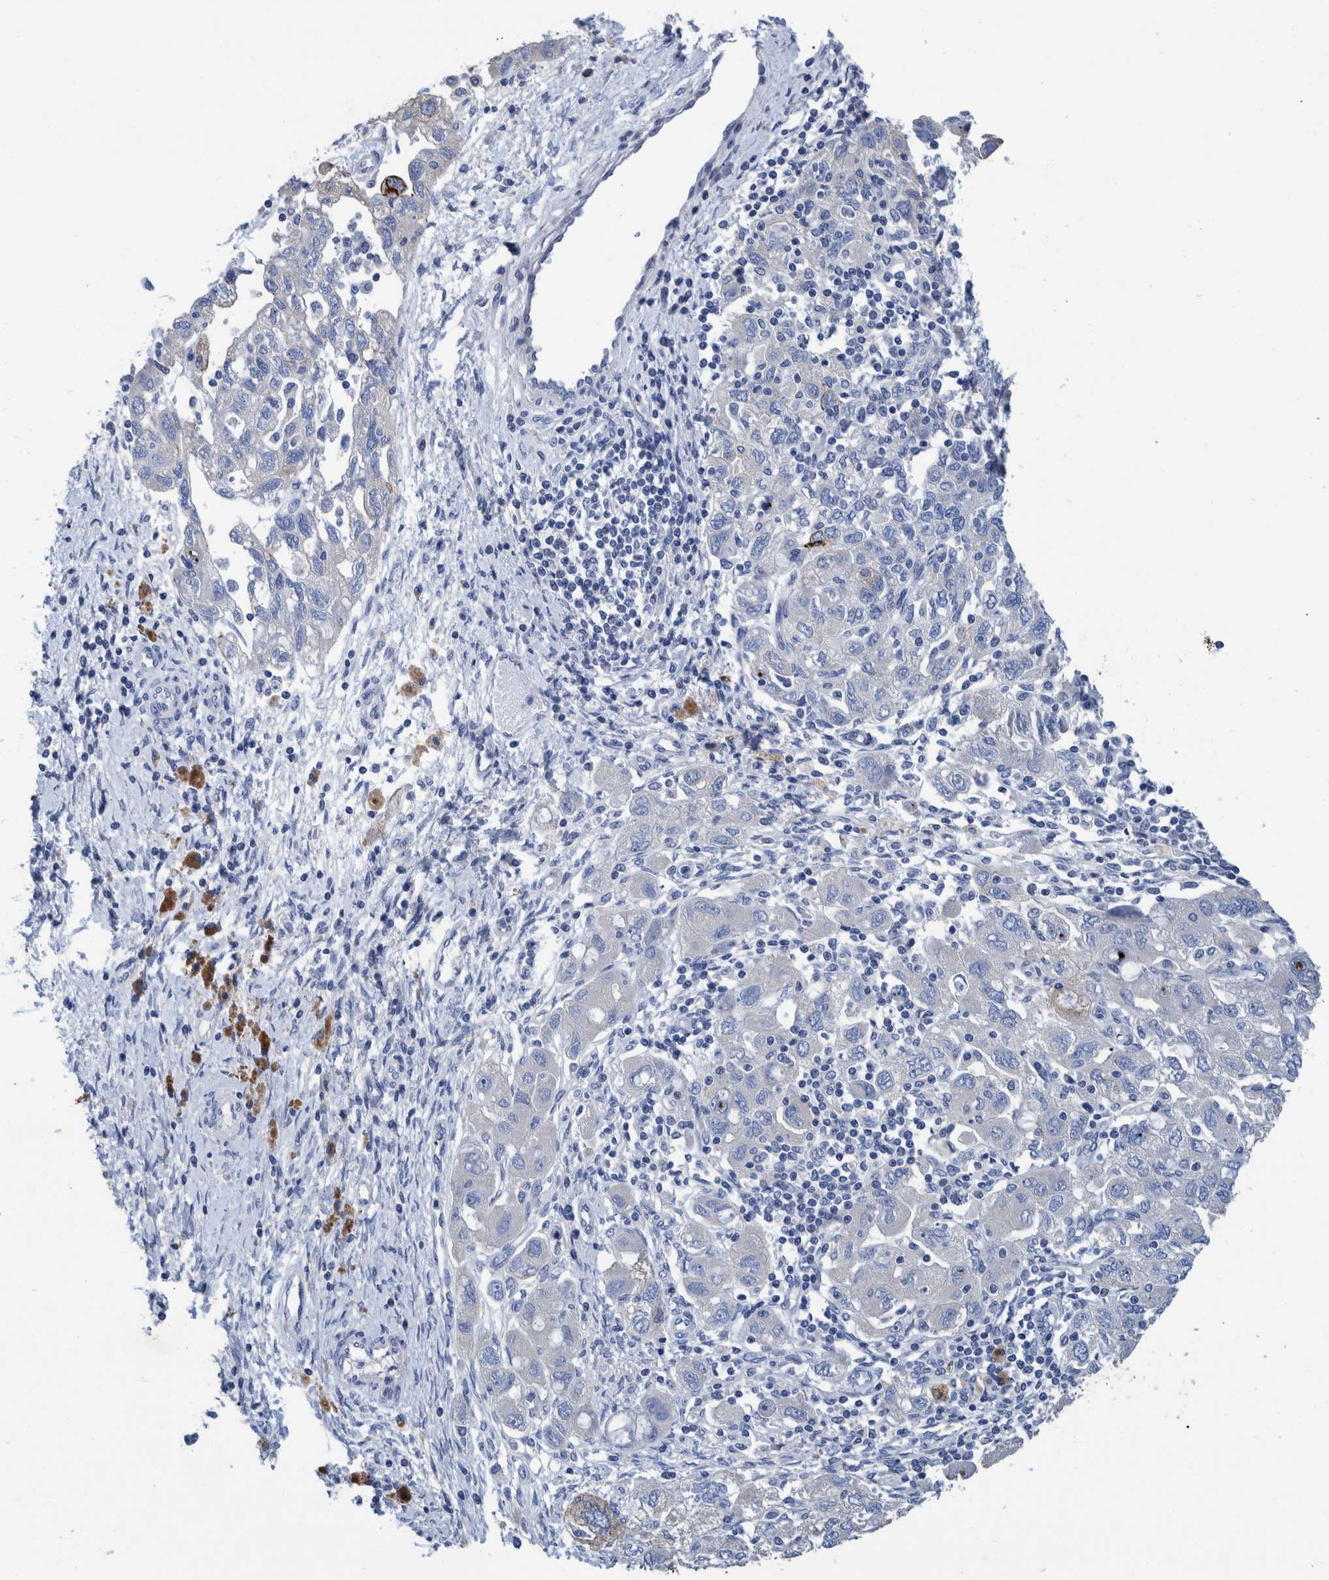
{"staining": {"intensity": "negative", "quantity": "none", "location": "none"}, "tissue": "ovarian cancer", "cell_type": "Tumor cells", "image_type": "cancer", "snomed": [{"axis": "morphology", "description": "Carcinoma, NOS"}, {"axis": "morphology", "description": "Cystadenocarcinoma, serous, NOS"}, {"axis": "topography", "description": "Ovary"}], "caption": "A high-resolution image shows immunohistochemistry (IHC) staining of carcinoma (ovarian), which shows no significant positivity in tumor cells. (Brightfield microscopy of DAB immunohistochemistry at high magnification).", "gene": "MKS1", "patient": {"sex": "female", "age": 69}}